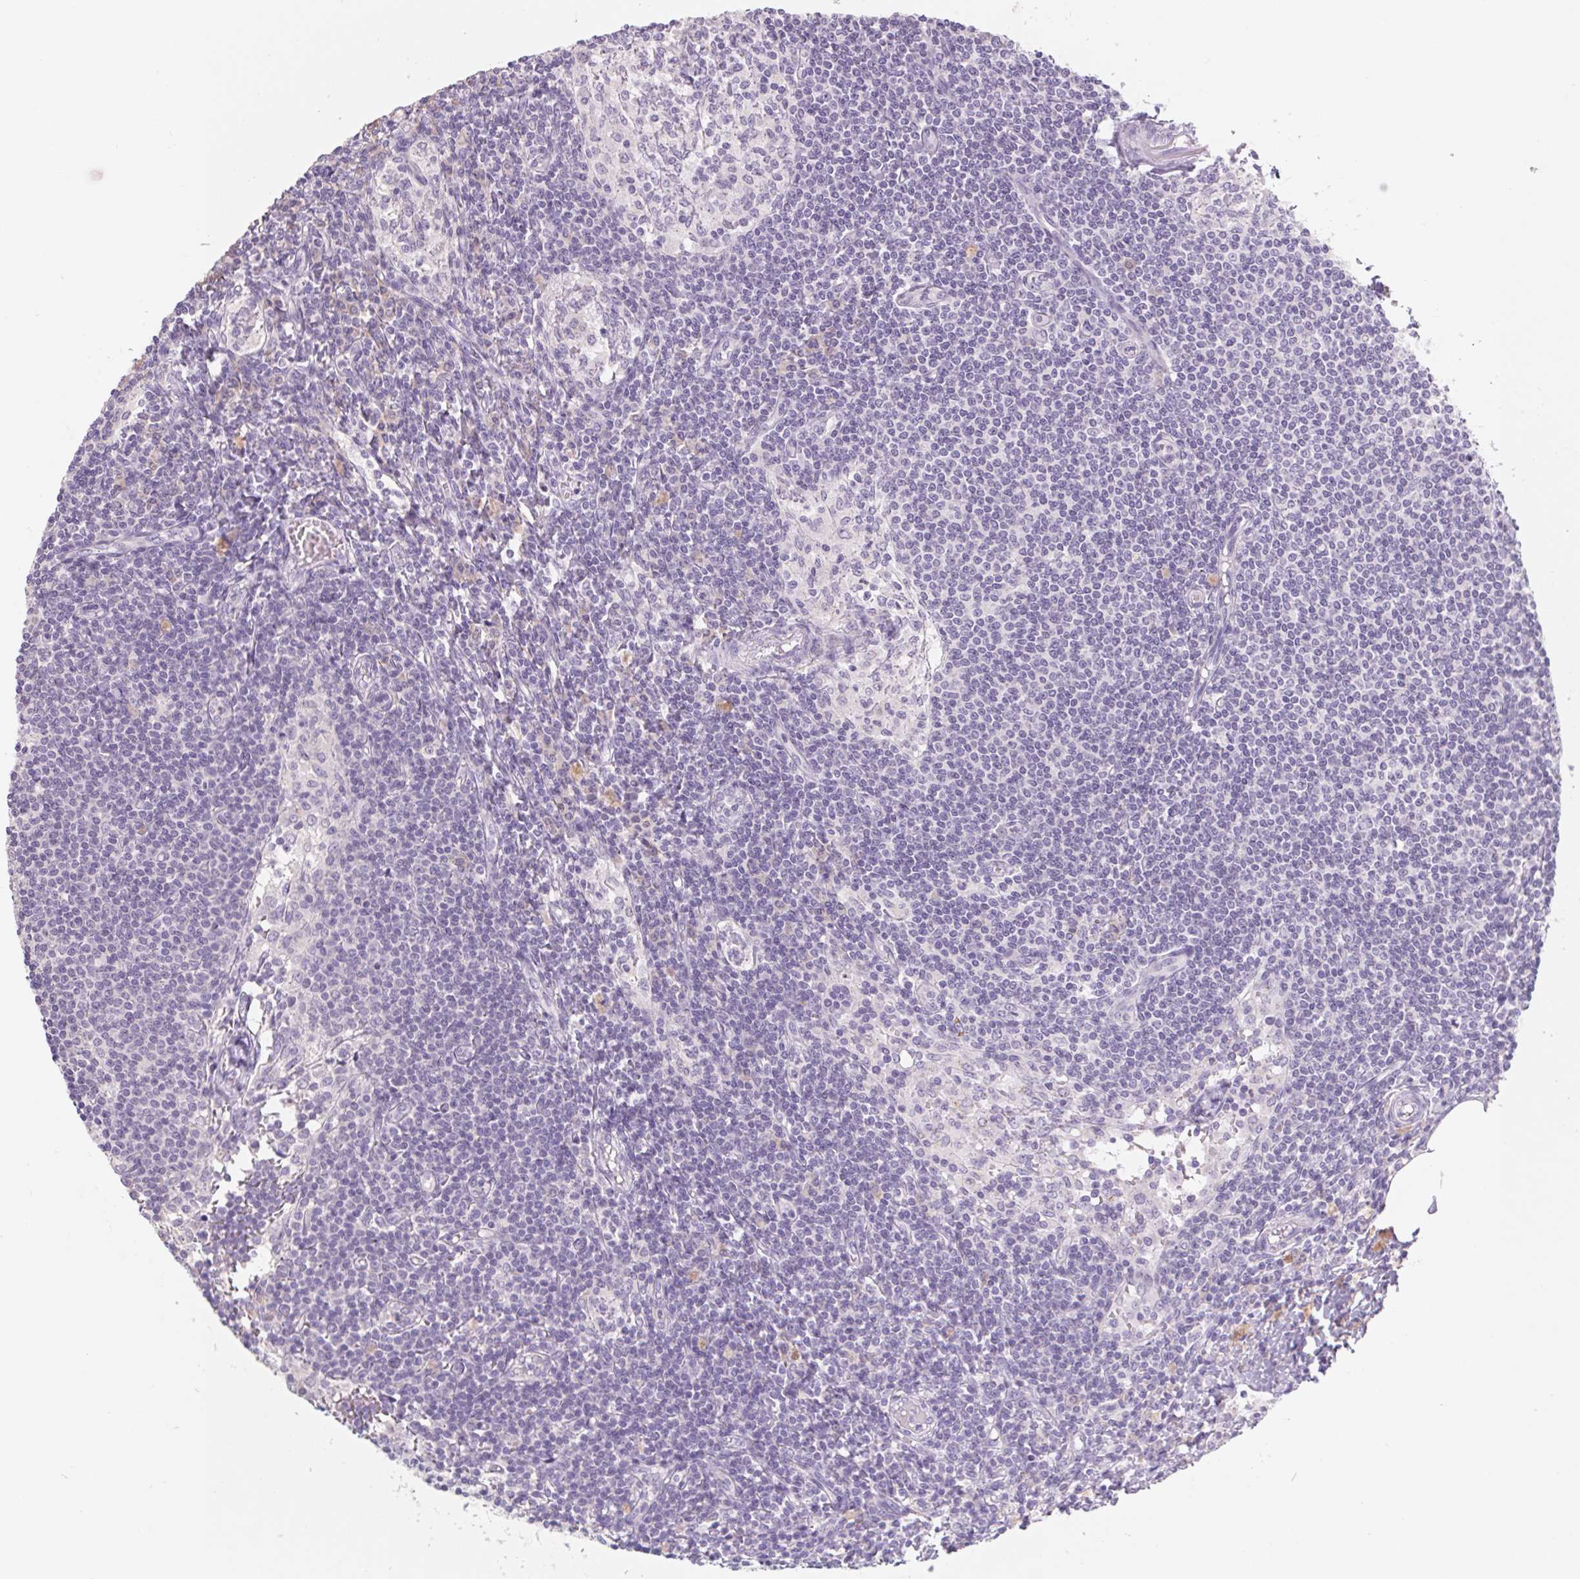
{"staining": {"intensity": "negative", "quantity": "none", "location": "none"}, "tissue": "lymph node", "cell_type": "Germinal center cells", "image_type": "normal", "snomed": [{"axis": "morphology", "description": "Normal tissue, NOS"}, {"axis": "topography", "description": "Lymph node"}], "caption": "Immunohistochemical staining of normal lymph node shows no significant staining in germinal center cells. Nuclei are stained in blue.", "gene": "PNMA8B", "patient": {"sex": "female", "age": 69}}